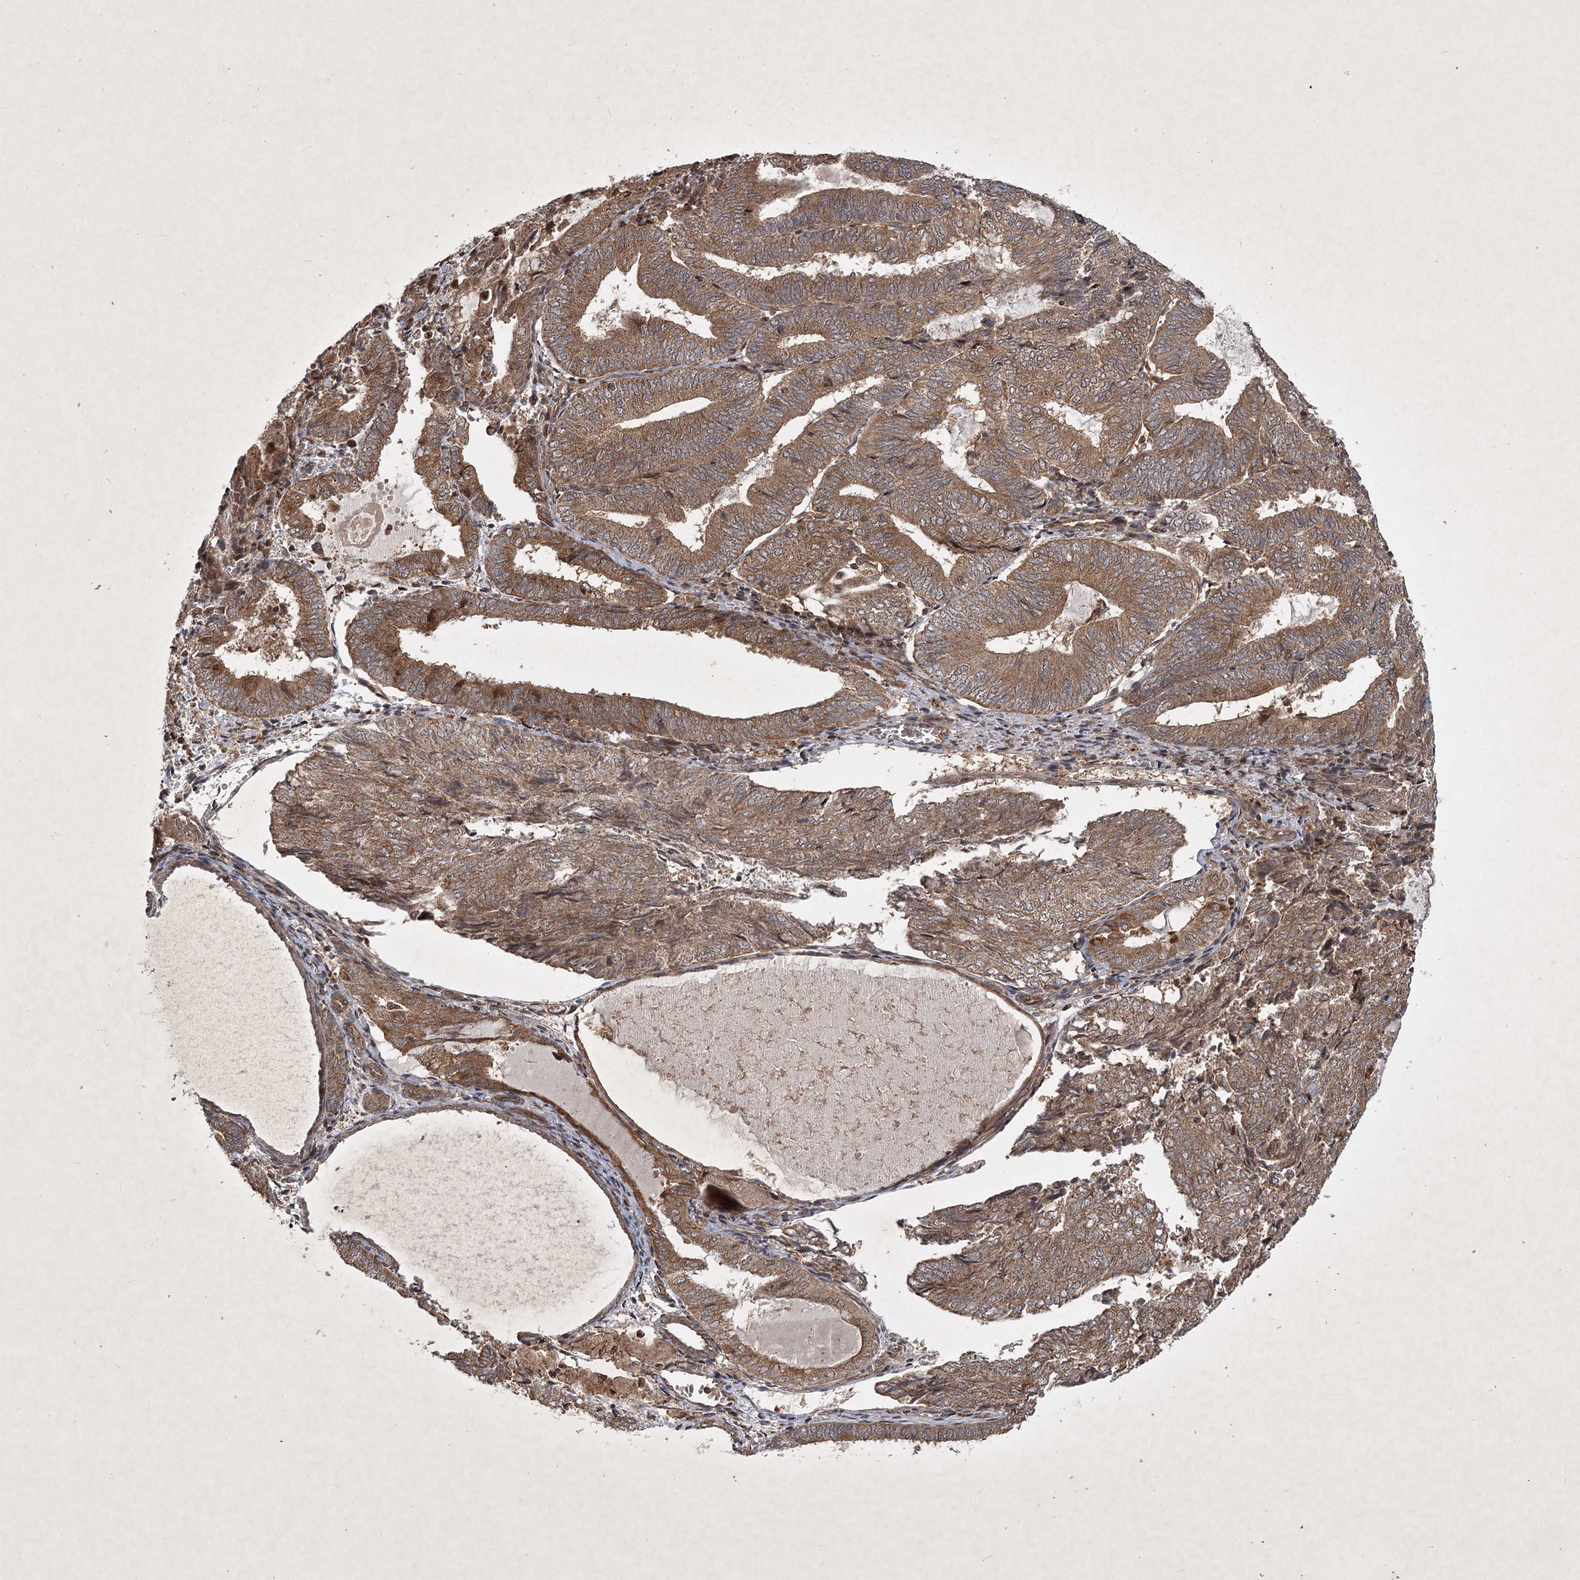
{"staining": {"intensity": "moderate", "quantity": ">75%", "location": "cytoplasmic/membranous"}, "tissue": "endometrial cancer", "cell_type": "Tumor cells", "image_type": "cancer", "snomed": [{"axis": "morphology", "description": "Adenocarcinoma, NOS"}, {"axis": "topography", "description": "Endometrium"}], "caption": "Immunohistochemistry micrograph of human endometrial cancer (adenocarcinoma) stained for a protein (brown), which exhibits medium levels of moderate cytoplasmic/membranous staining in approximately >75% of tumor cells.", "gene": "INSIG2", "patient": {"sex": "female", "age": 81}}